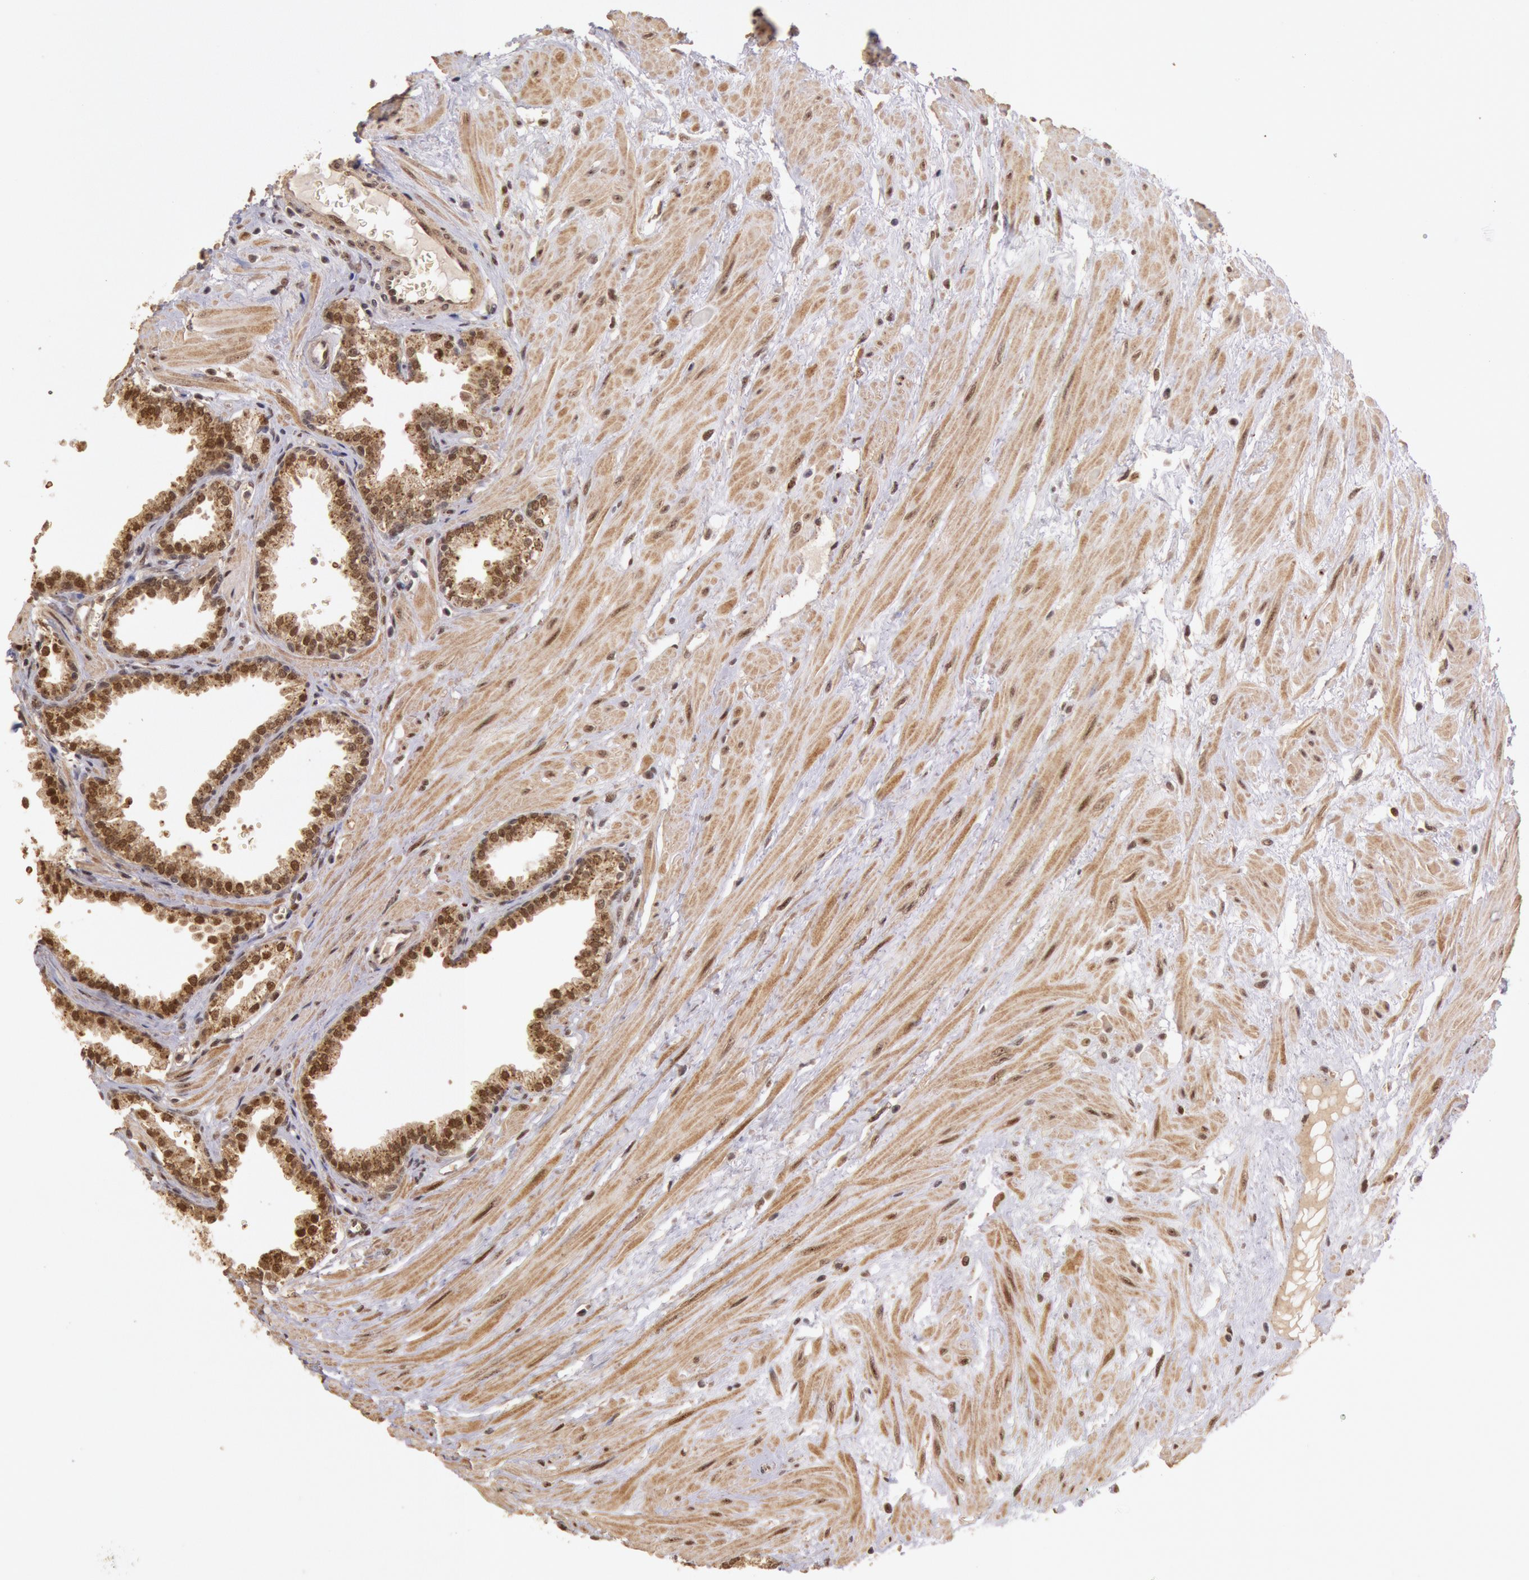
{"staining": {"intensity": "moderate", "quantity": ">75%", "location": "nuclear"}, "tissue": "prostate", "cell_type": "Glandular cells", "image_type": "normal", "snomed": [{"axis": "morphology", "description": "Normal tissue, NOS"}, {"axis": "topography", "description": "Prostate"}], "caption": "Immunohistochemistry (DAB) staining of benign prostate displays moderate nuclear protein expression in about >75% of glandular cells. Using DAB (3,3'-diaminobenzidine) (brown) and hematoxylin (blue) stains, captured at high magnification using brightfield microscopy.", "gene": "LIG4", "patient": {"sex": "male", "age": 64}}